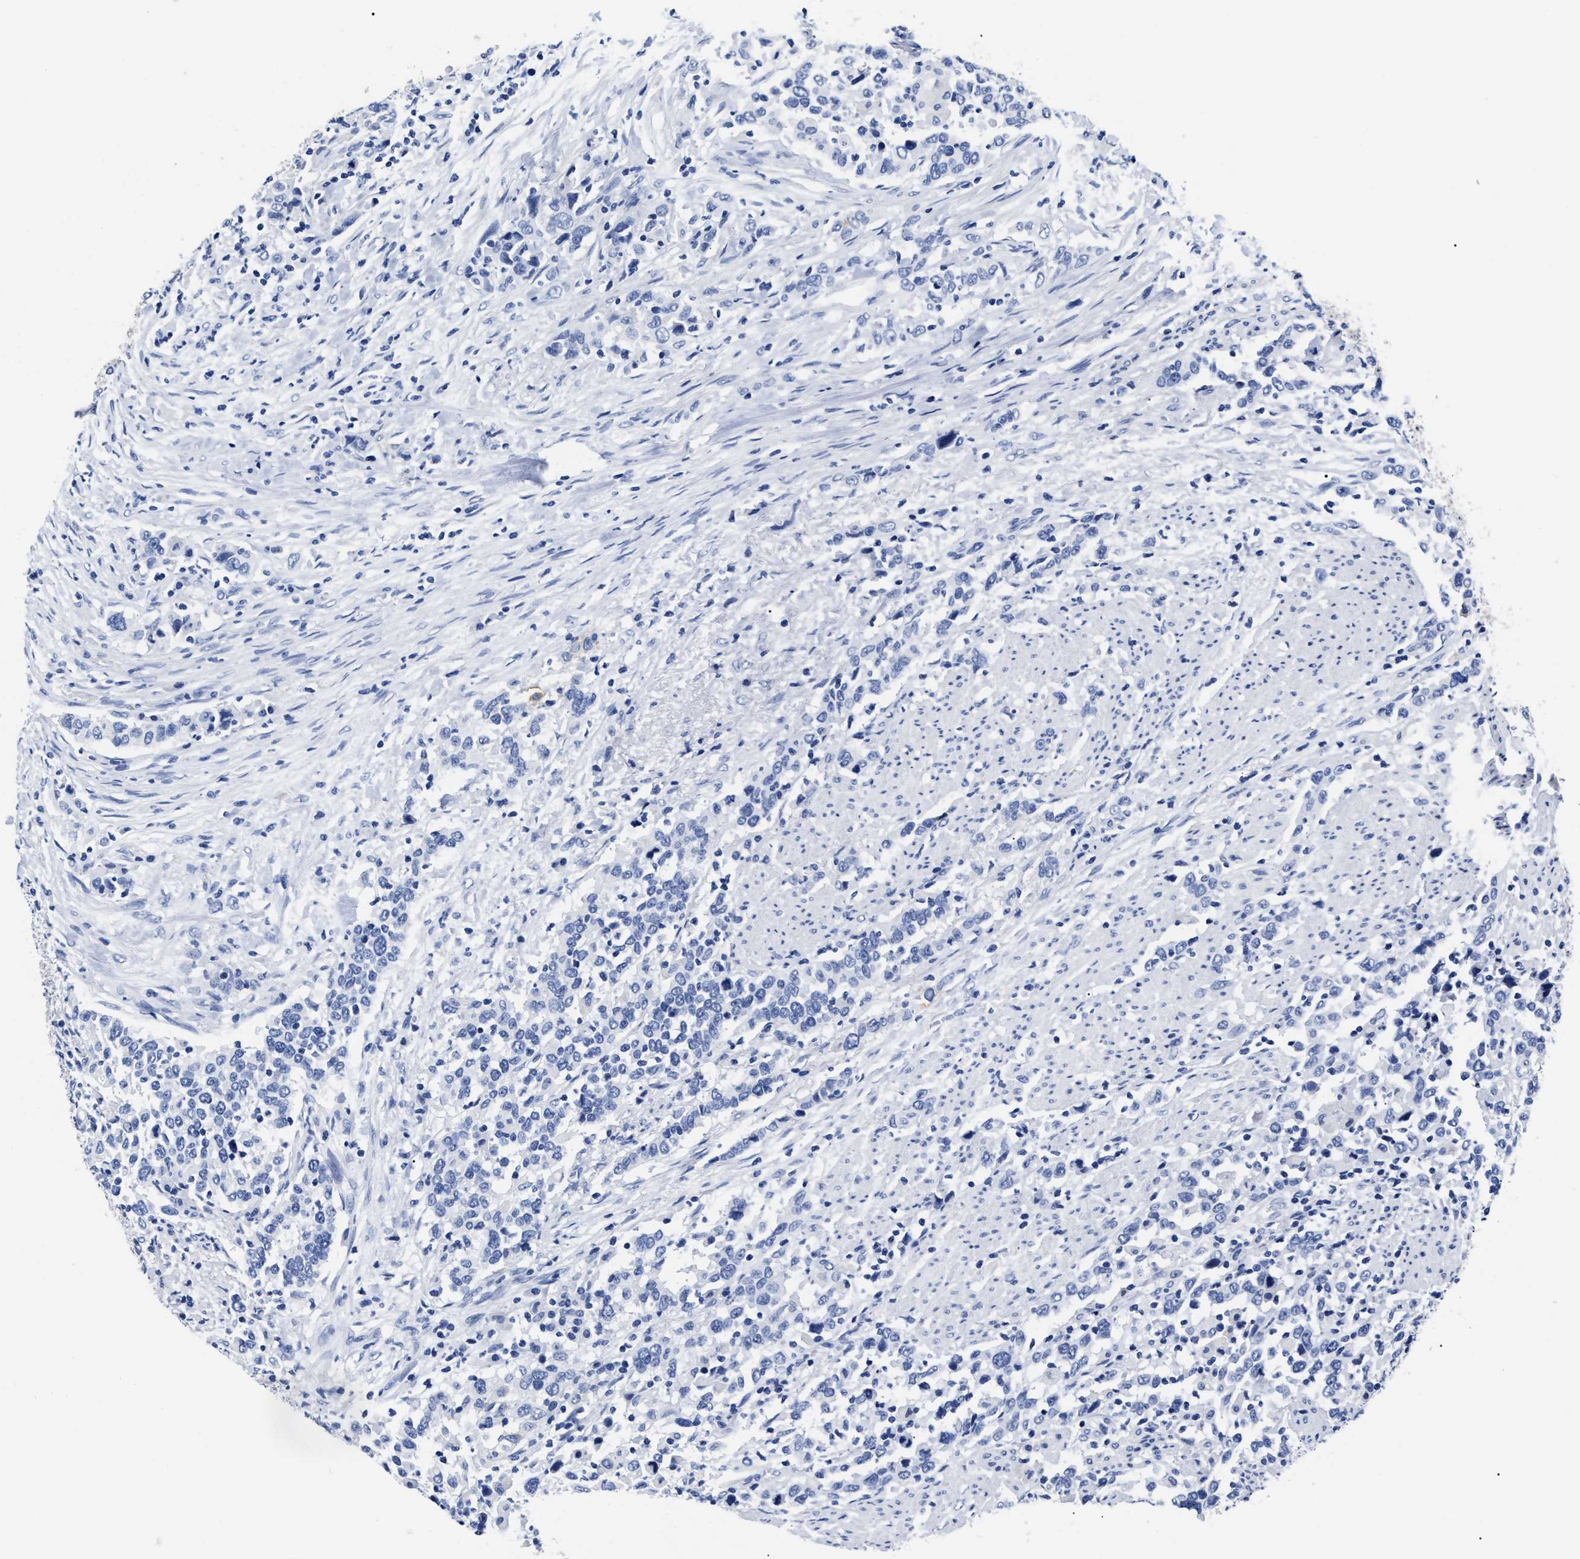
{"staining": {"intensity": "negative", "quantity": "none", "location": "none"}, "tissue": "urothelial cancer", "cell_type": "Tumor cells", "image_type": "cancer", "snomed": [{"axis": "morphology", "description": "Urothelial carcinoma, High grade"}, {"axis": "topography", "description": "Urinary bladder"}], "caption": "Urothelial cancer was stained to show a protein in brown. There is no significant positivity in tumor cells.", "gene": "ALPG", "patient": {"sex": "male", "age": 61}}